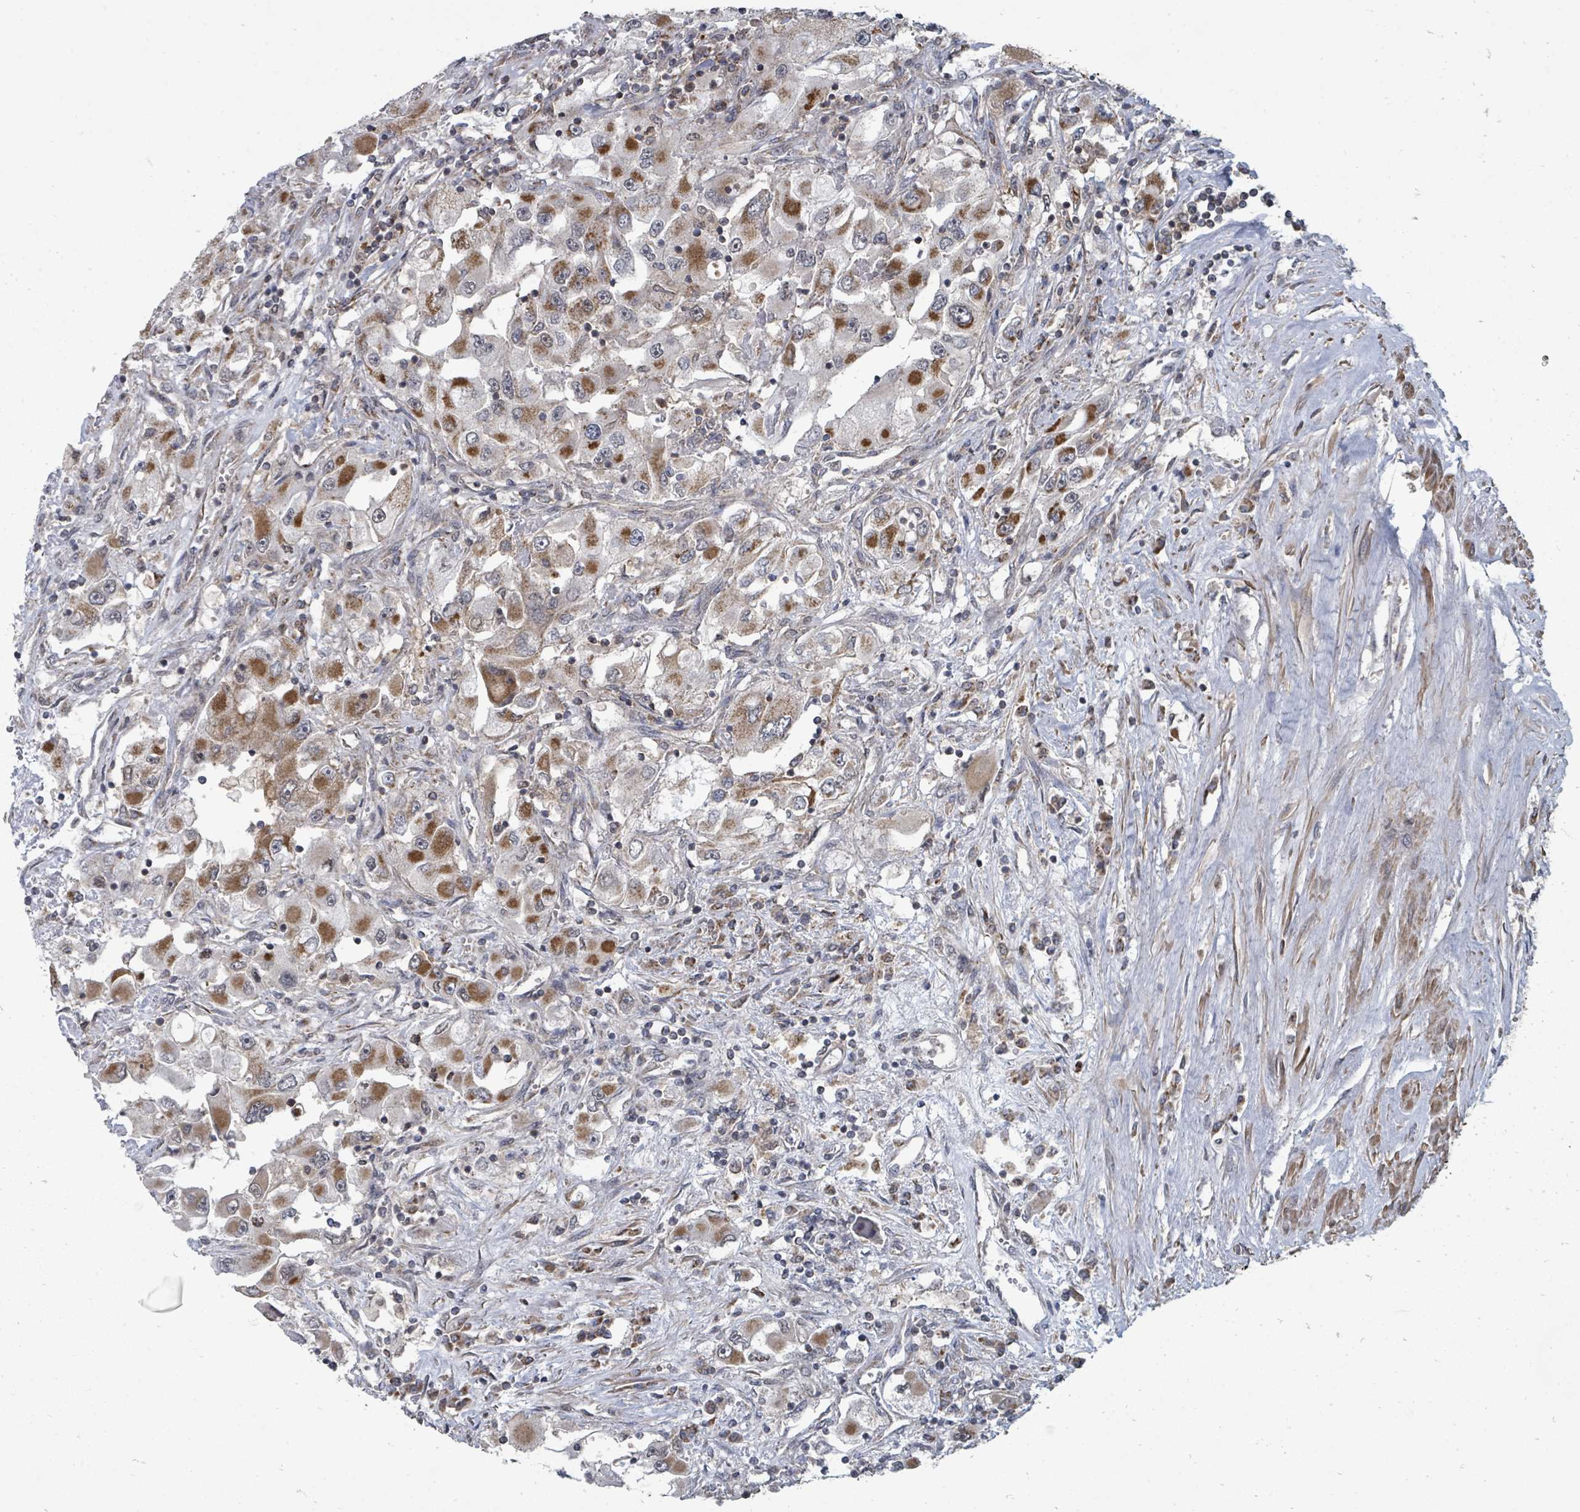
{"staining": {"intensity": "moderate", "quantity": "25%-75%", "location": "cytoplasmic/membranous"}, "tissue": "renal cancer", "cell_type": "Tumor cells", "image_type": "cancer", "snomed": [{"axis": "morphology", "description": "Adenocarcinoma, NOS"}, {"axis": "topography", "description": "Kidney"}], "caption": "IHC staining of adenocarcinoma (renal), which displays medium levels of moderate cytoplasmic/membranous expression in approximately 25%-75% of tumor cells indicating moderate cytoplasmic/membranous protein positivity. The staining was performed using DAB (brown) for protein detection and nuclei were counterstained in hematoxylin (blue).", "gene": "MAGOHB", "patient": {"sex": "female", "age": 52}}